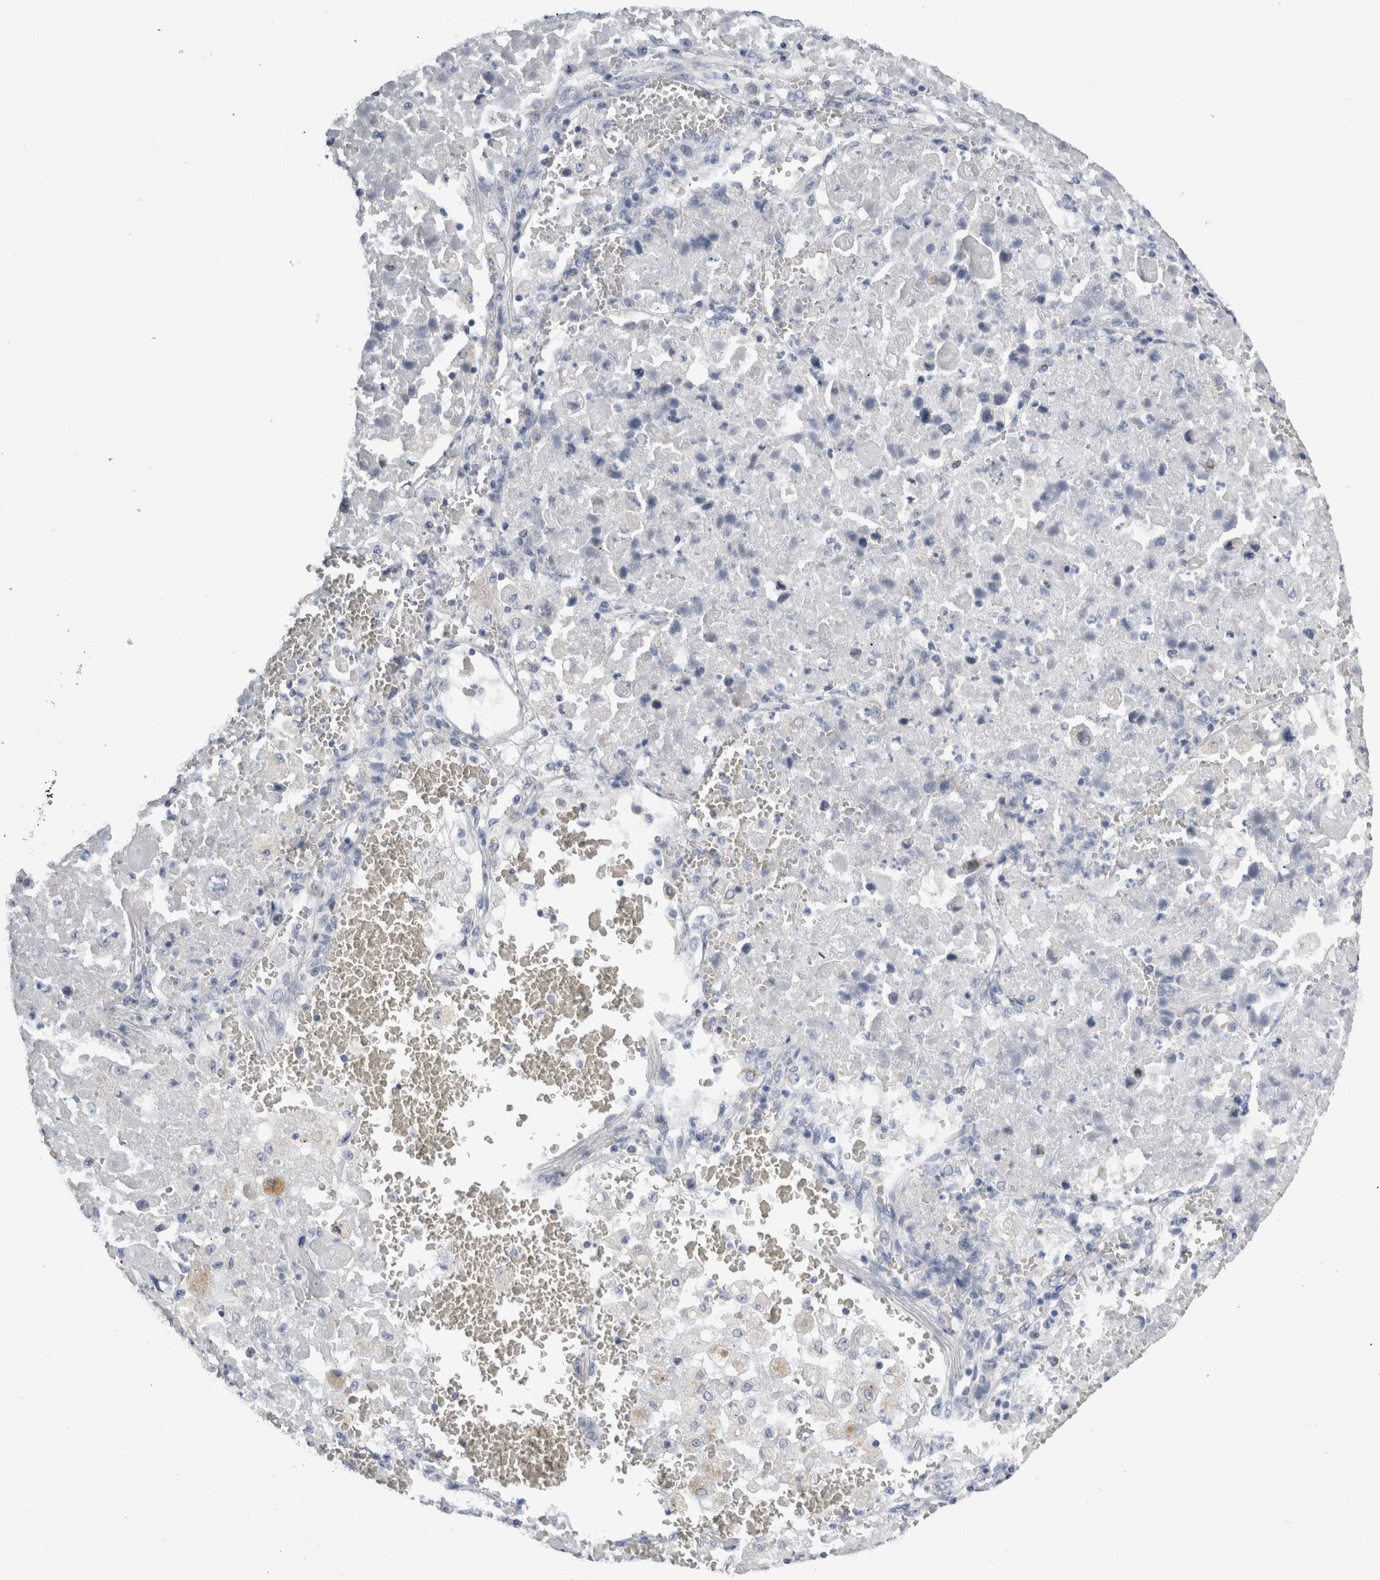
{"staining": {"intensity": "negative", "quantity": "none", "location": "none"}, "tissue": "lung cancer", "cell_type": "Tumor cells", "image_type": "cancer", "snomed": [{"axis": "morphology", "description": "Squamous cell carcinoma, NOS"}, {"axis": "topography", "description": "Lung"}], "caption": "DAB immunohistochemical staining of human lung squamous cell carcinoma displays no significant staining in tumor cells.", "gene": "DHRS4", "patient": {"sex": "male", "age": 61}}